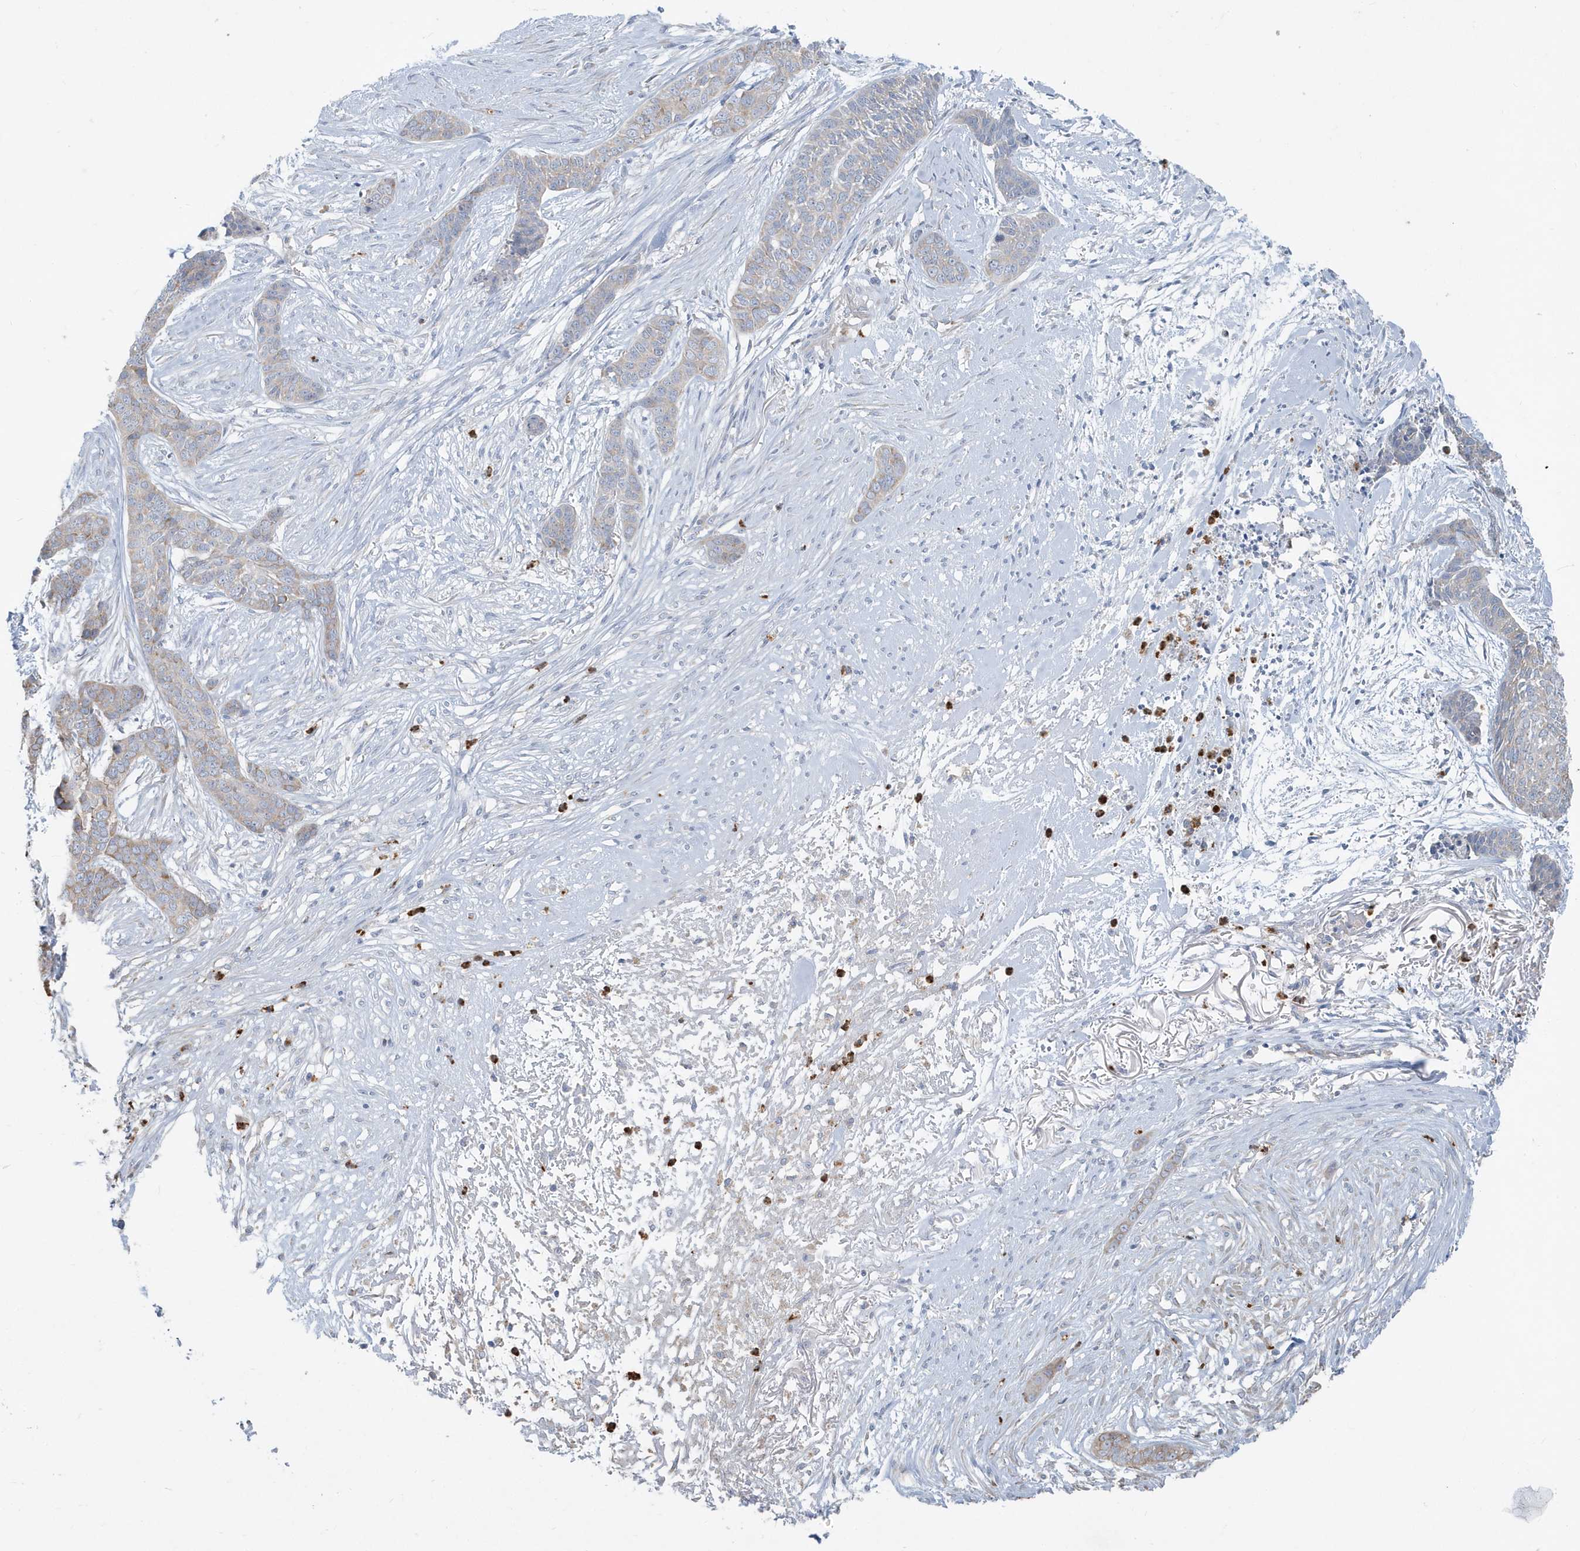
{"staining": {"intensity": "weak", "quantity": "<25%", "location": "cytoplasmic/membranous"}, "tissue": "skin cancer", "cell_type": "Tumor cells", "image_type": "cancer", "snomed": [{"axis": "morphology", "description": "Basal cell carcinoma"}, {"axis": "topography", "description": "Skin"}], "caption": "Immunohistochemical staining of basal cell carcinoma (skin) shows no significant expression in tumor cells.", "gene": "CCNJ", "patient": {"sex": "female", "age": 64}}